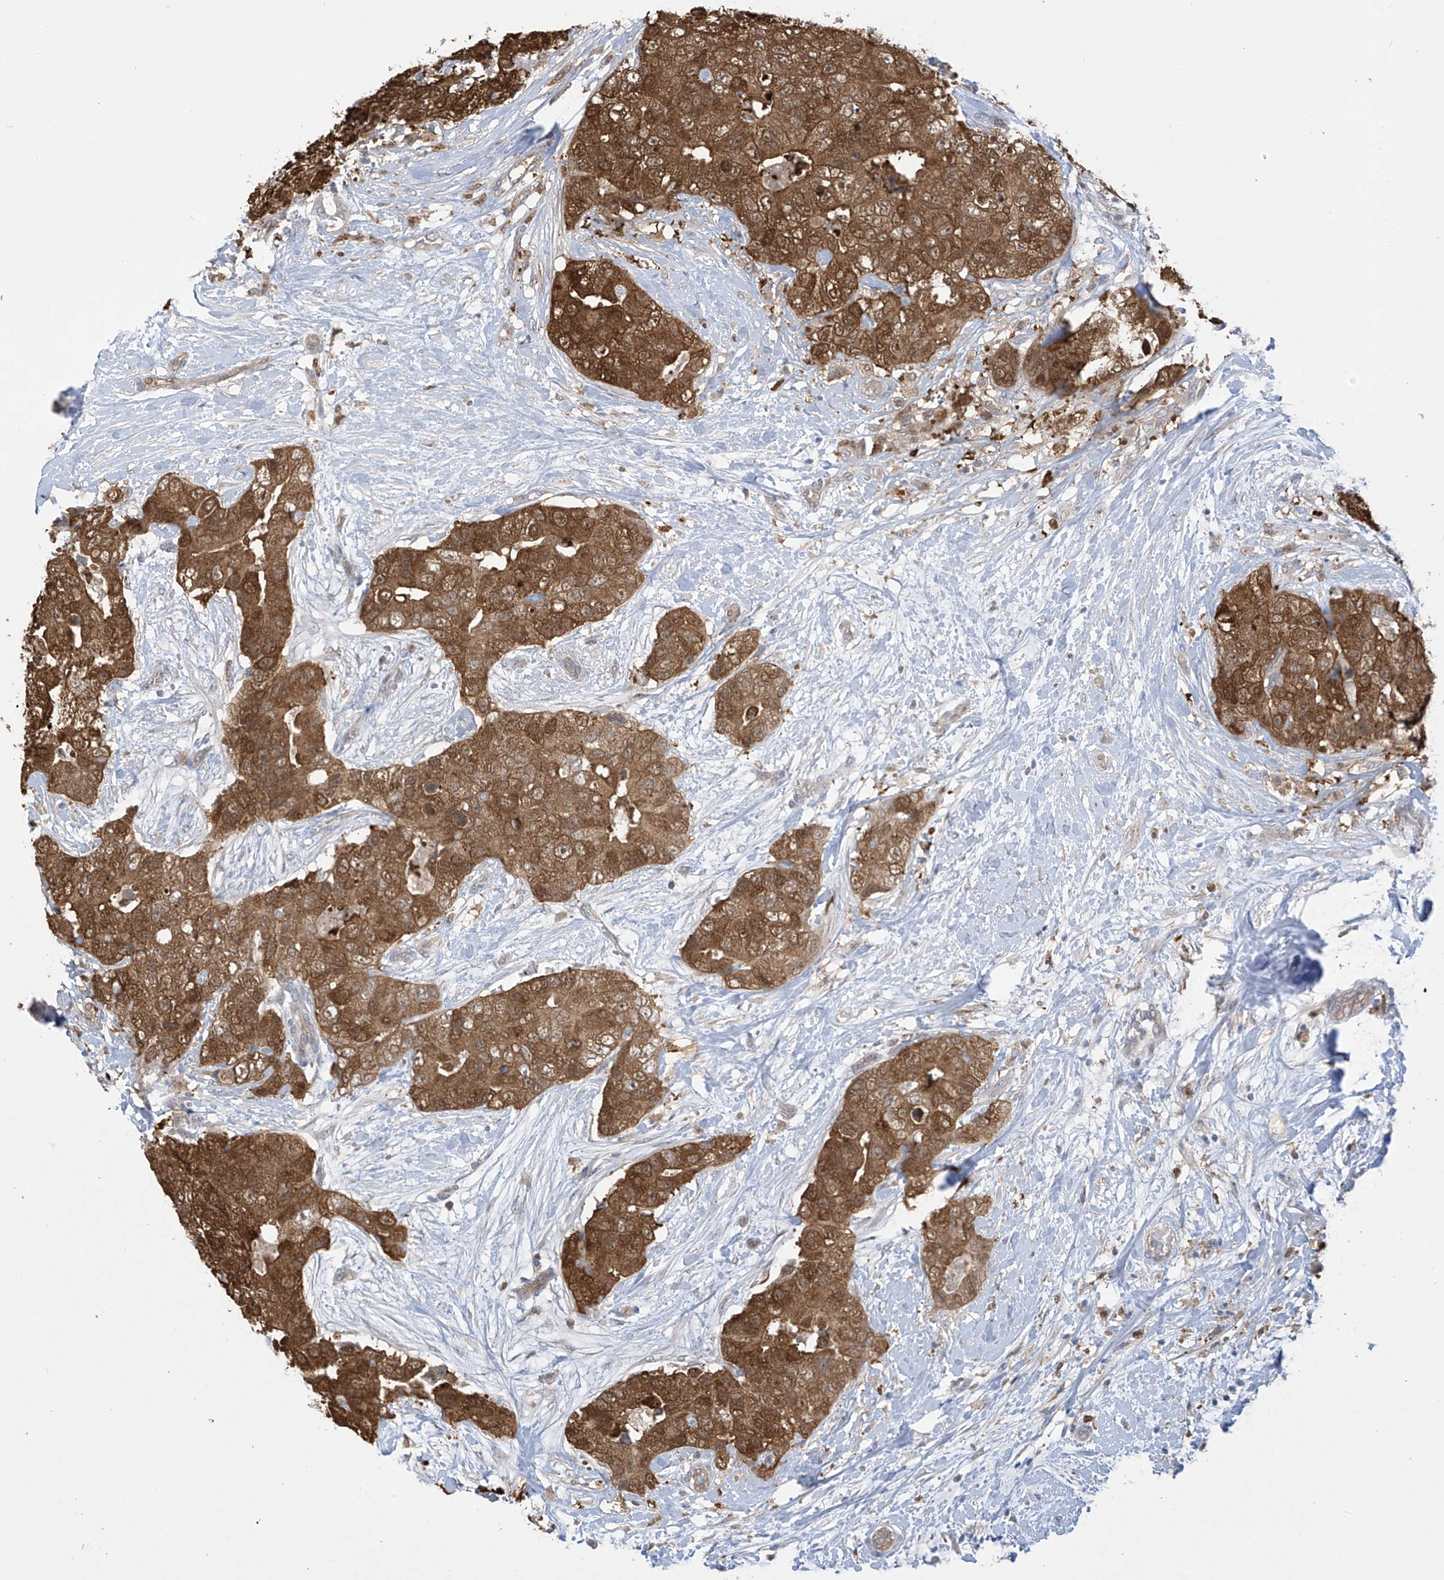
{"staining": {"intensity": "strong", "quantity": ">75%", "location": "cytoplasmic/membranous,nuclear"}, "tissue": "breast cancer", "cell_type": "Tumor cells", "image_type": "cancer", "snomed": [{"axis": "morphology", "description": "Duct carcinoma"}, {"axis": "topography", "description": "Breast"}], "caption": "The immunohistochemical stain shows strong cytoplasmic/membranous and nuclear expression in tumor cells of breast cancer (intraductal carcinoma) tissue.", "gene": "IDH1", "patient": {"sex": "female", "age": 62}}